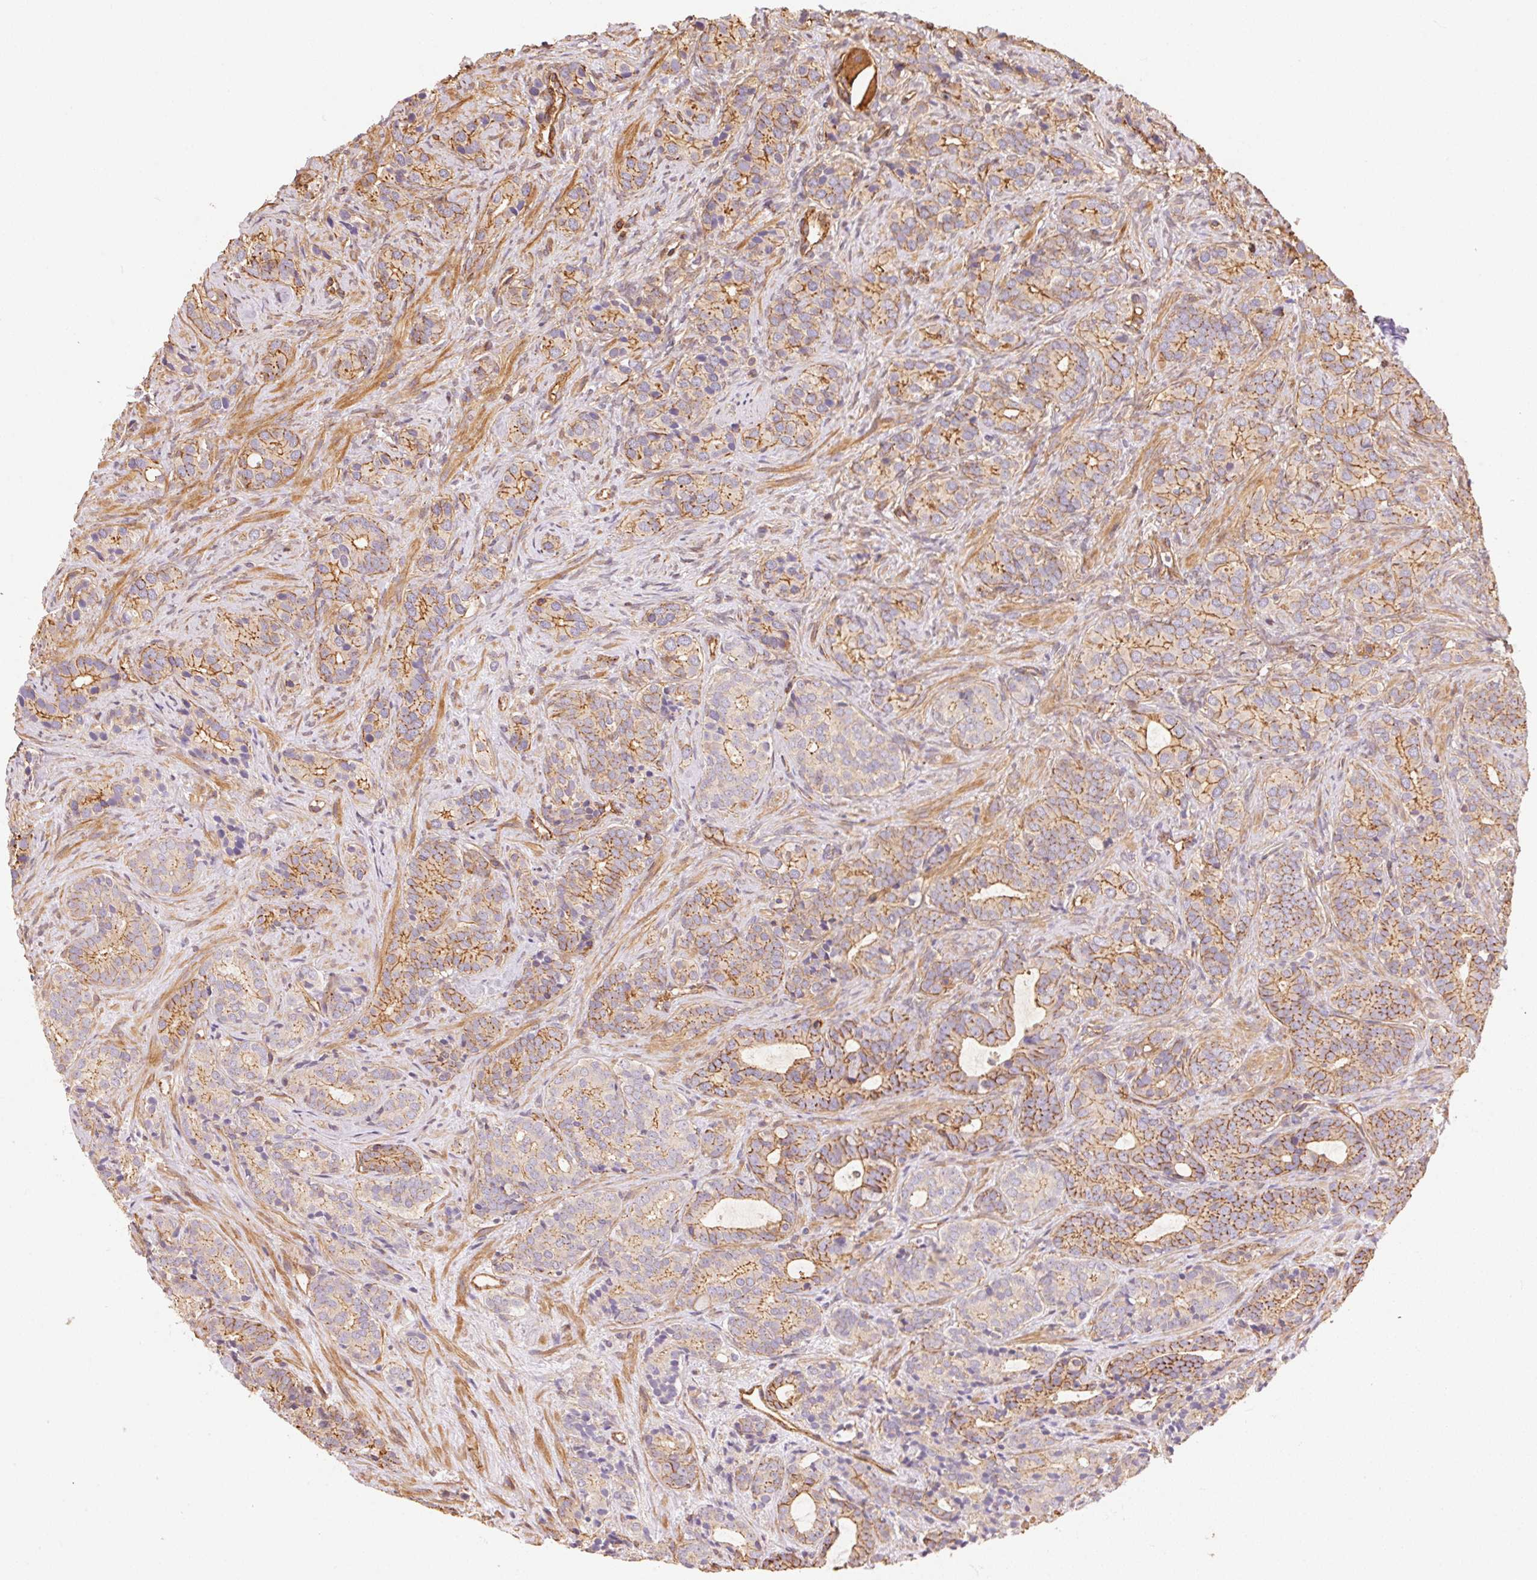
{"staining": {"intensity": "moderate", "quantity": "25%-75%", "location": "cytoplasmic/membranous"}, "tissue": "prostate cancer", "cell_type": "Tumor cells", "image_type": "cancer", "snomed": [{"axis": "morphology", "description": "Adenocarcinoma, High grade"}, {"axis": "topography", "description": "Prostate"}], "caption": "Prostate cancer (adenocarcinoma (high-grade)) stained with DAB (3,3'-diaminobenzidine) immunohistochemistry (IHC) displays medium levels of moderate cytoplasmic/membranous staining in approximately 25%-75% of tumor cells. The staining was performed using DAB, with brown indicating positive protein expression. Nuclei are stained blue with hematoxylin.", "gene": "FRAS1", "patient": {"sex": "male", "age": 84}}